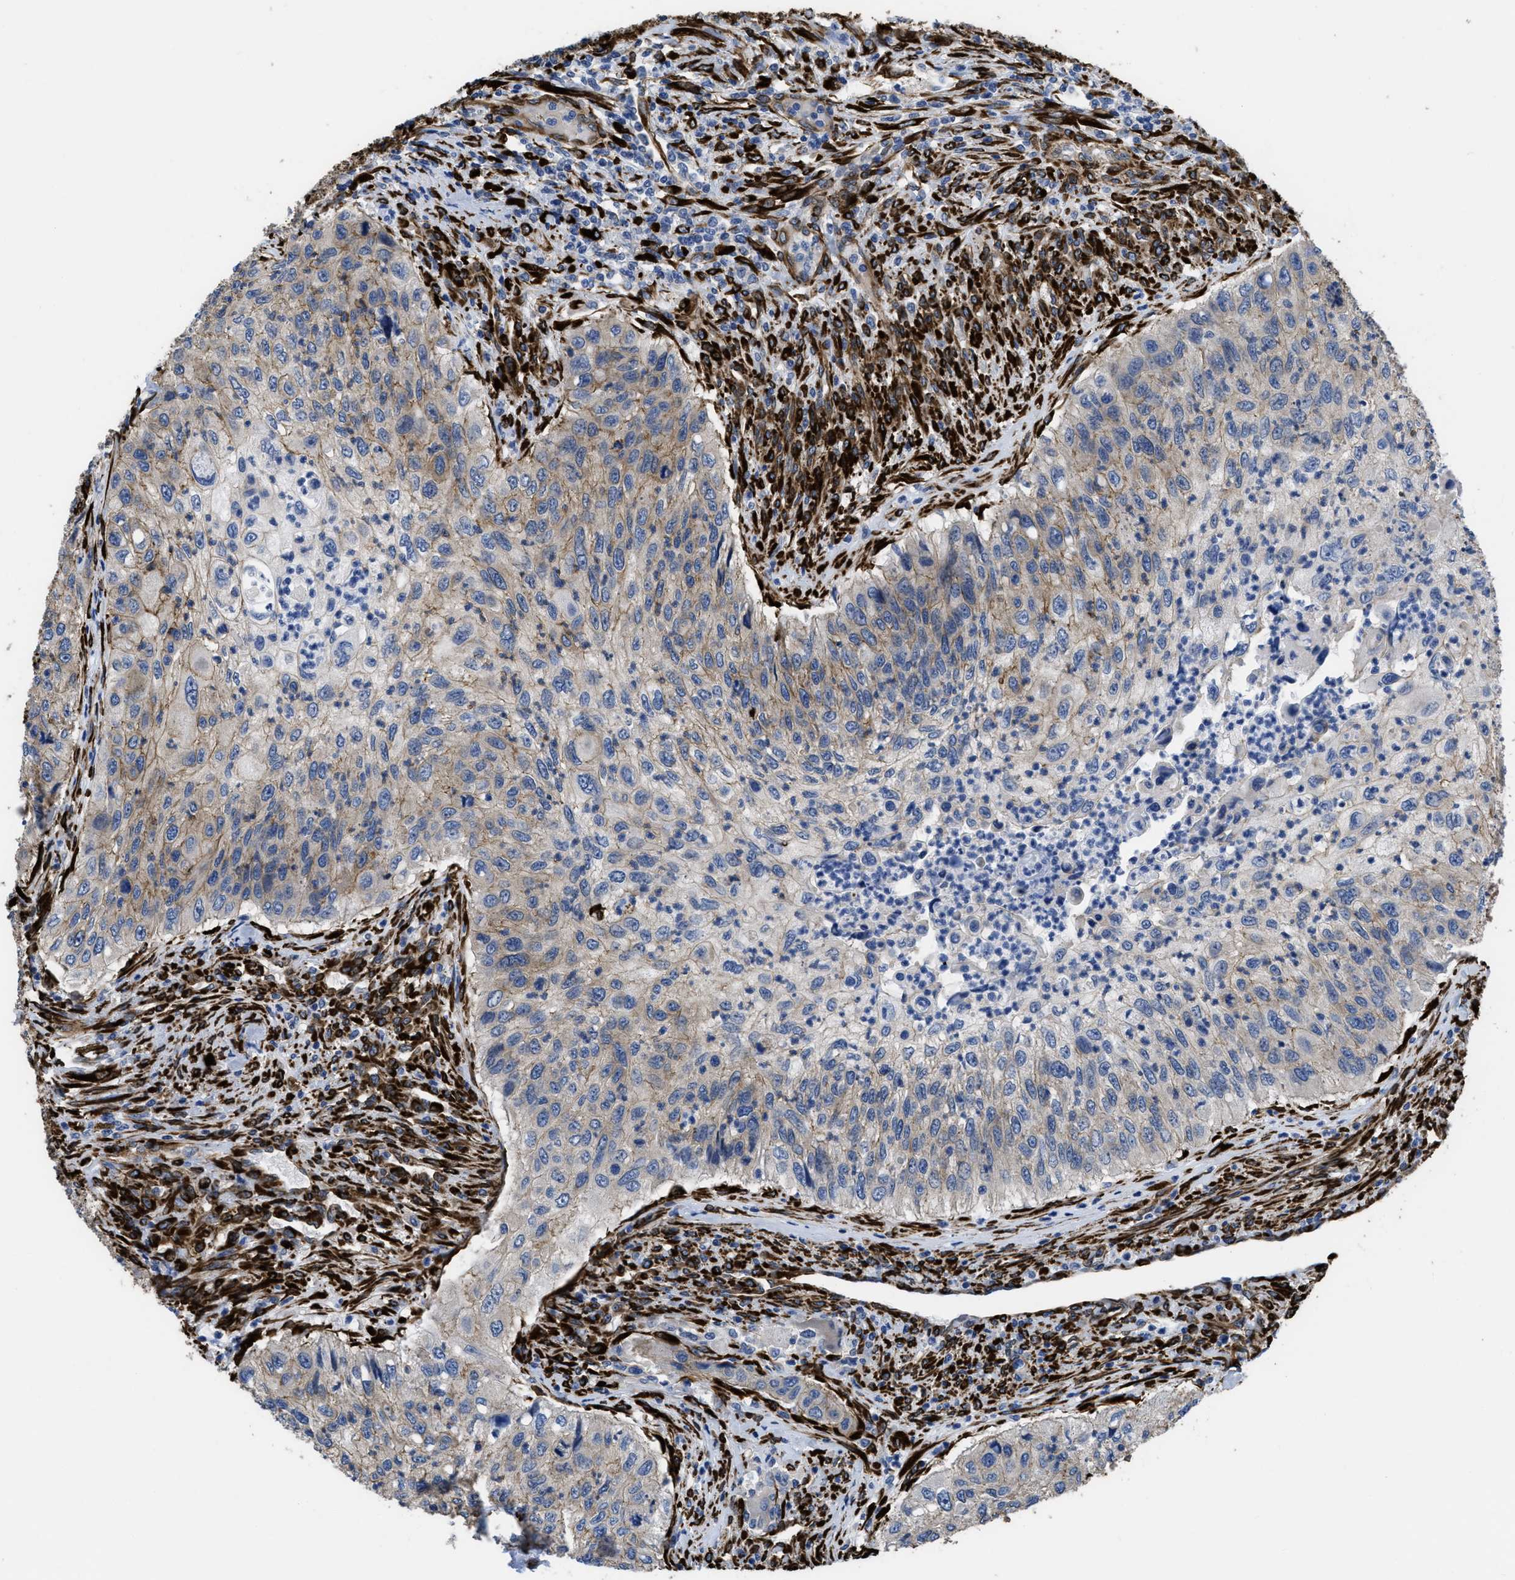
{"staining": {"intensity": "weak", "quantity": "<25%", "location": "cytoplasmic/membranous"}, "tissue": "urothelial cancer", "cell_type": "Tumor cells", "image_type": "cancer", "snomed": [{"axis": "morphology", "description": "Urothelial carcinoma, High grade"}, {"axis": "topography", "description": "Urinary bladder"}], "caption": "Immunohistochemistry photomicrograph of urothelial cancer stained for a protein (brown), which demonstrates no staining in tumor cells. (DAB (3,3'-diaminobenzidine) IHC, high magnification).", "gene": "SQLE", "patient": {"sex": "female", "age": 60}}